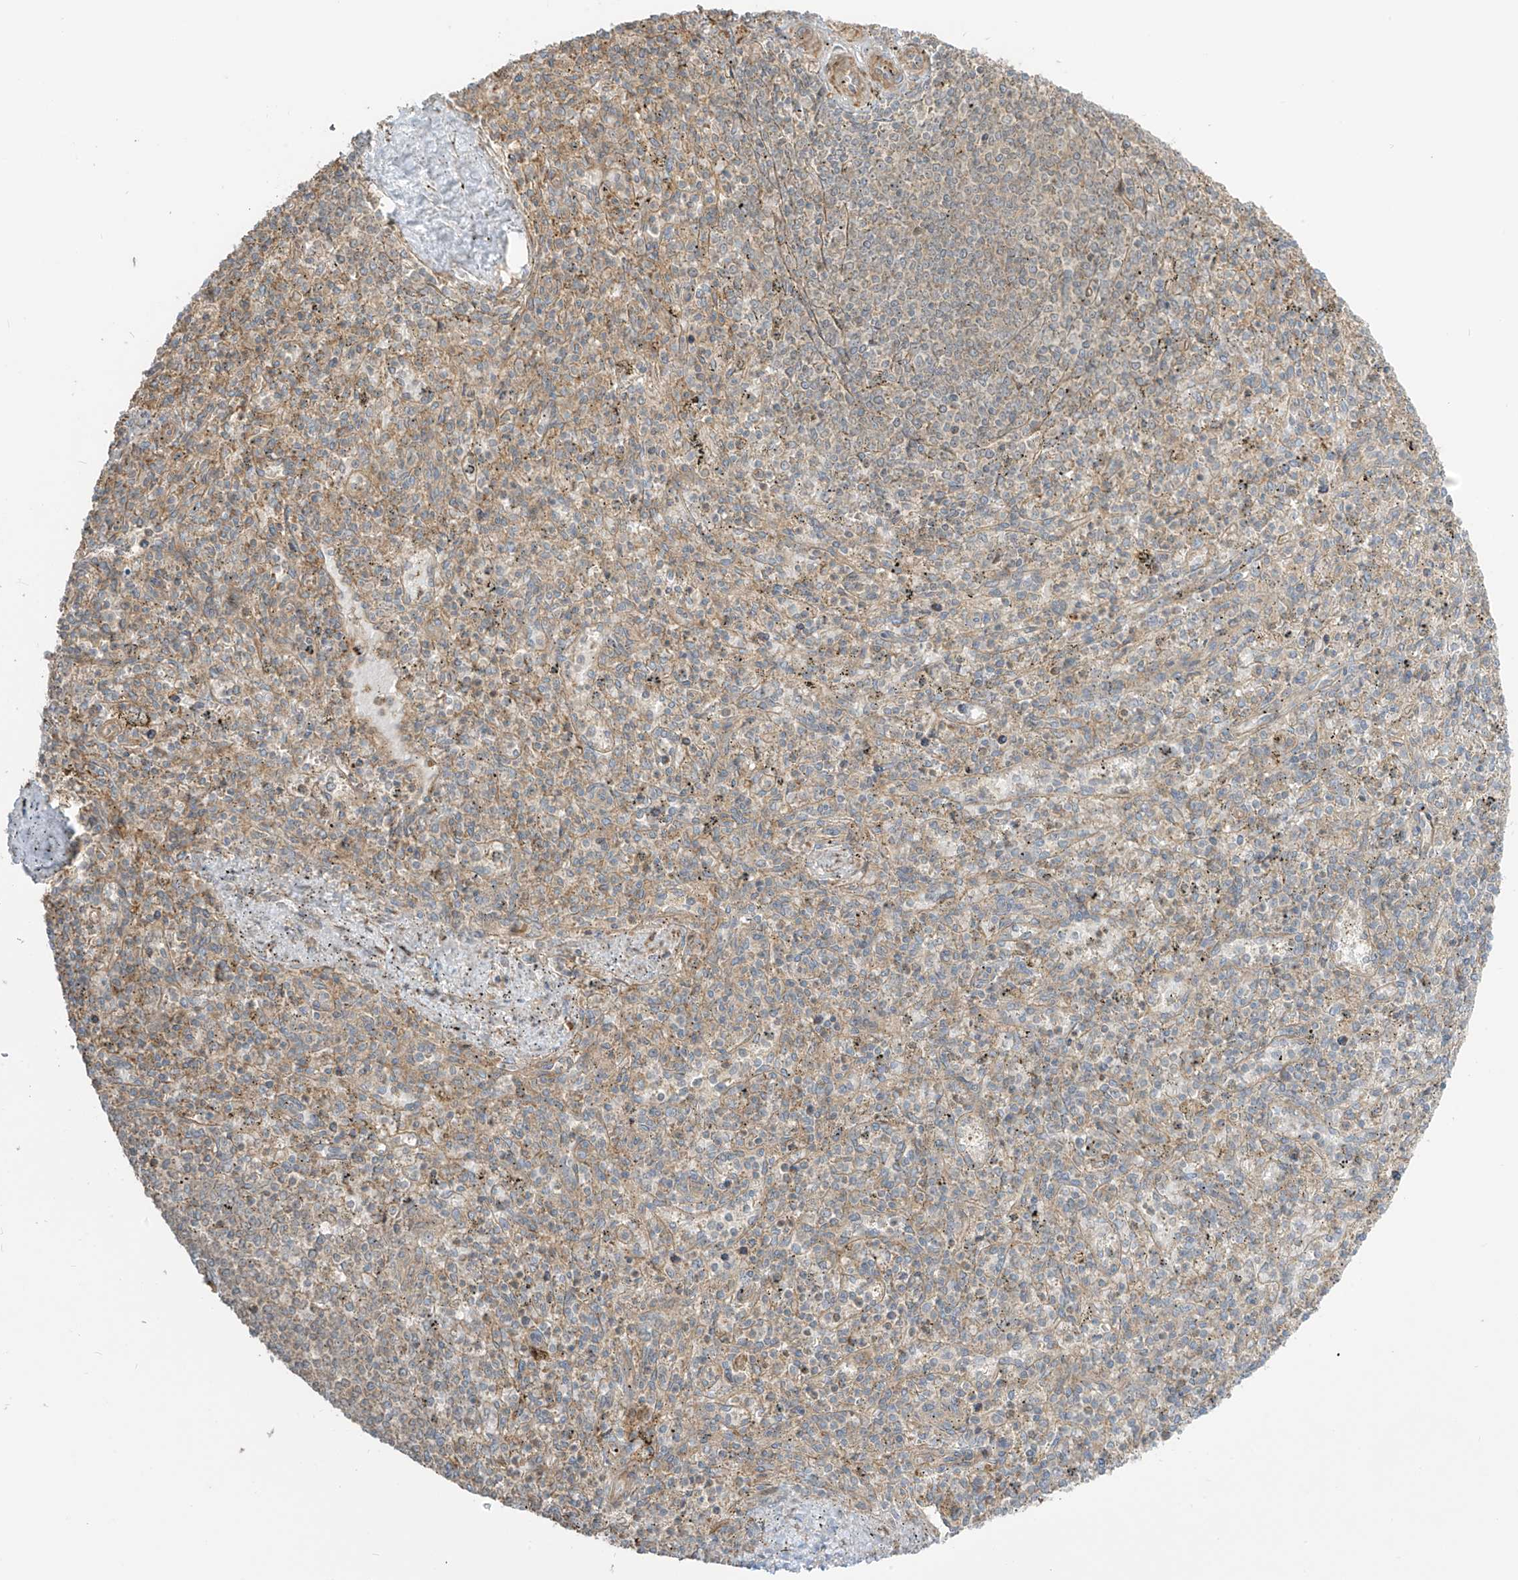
{"staining": {"intensity": "weak", "quantity": "25%-75%", "location": "cytoplasmic/membranous"}, "tissue": "spleen", "cell_type": "Cells in red pulp", "image_type": "normal", "snomed": [{"axis": "morphology", "description": "Normal tissue, NOS"}, {"axis": "topography", "description": "Spleen"}], "caption": "High-power microscopy captured an immunohistochemistry (IHC) image of normal spleen, revealing weak cytoplasmic/membranous staining in approximately 25%-75% of cells in red pulp.", "gene": "ENTR1", "patient": {"sex": "male", "age": 72}}